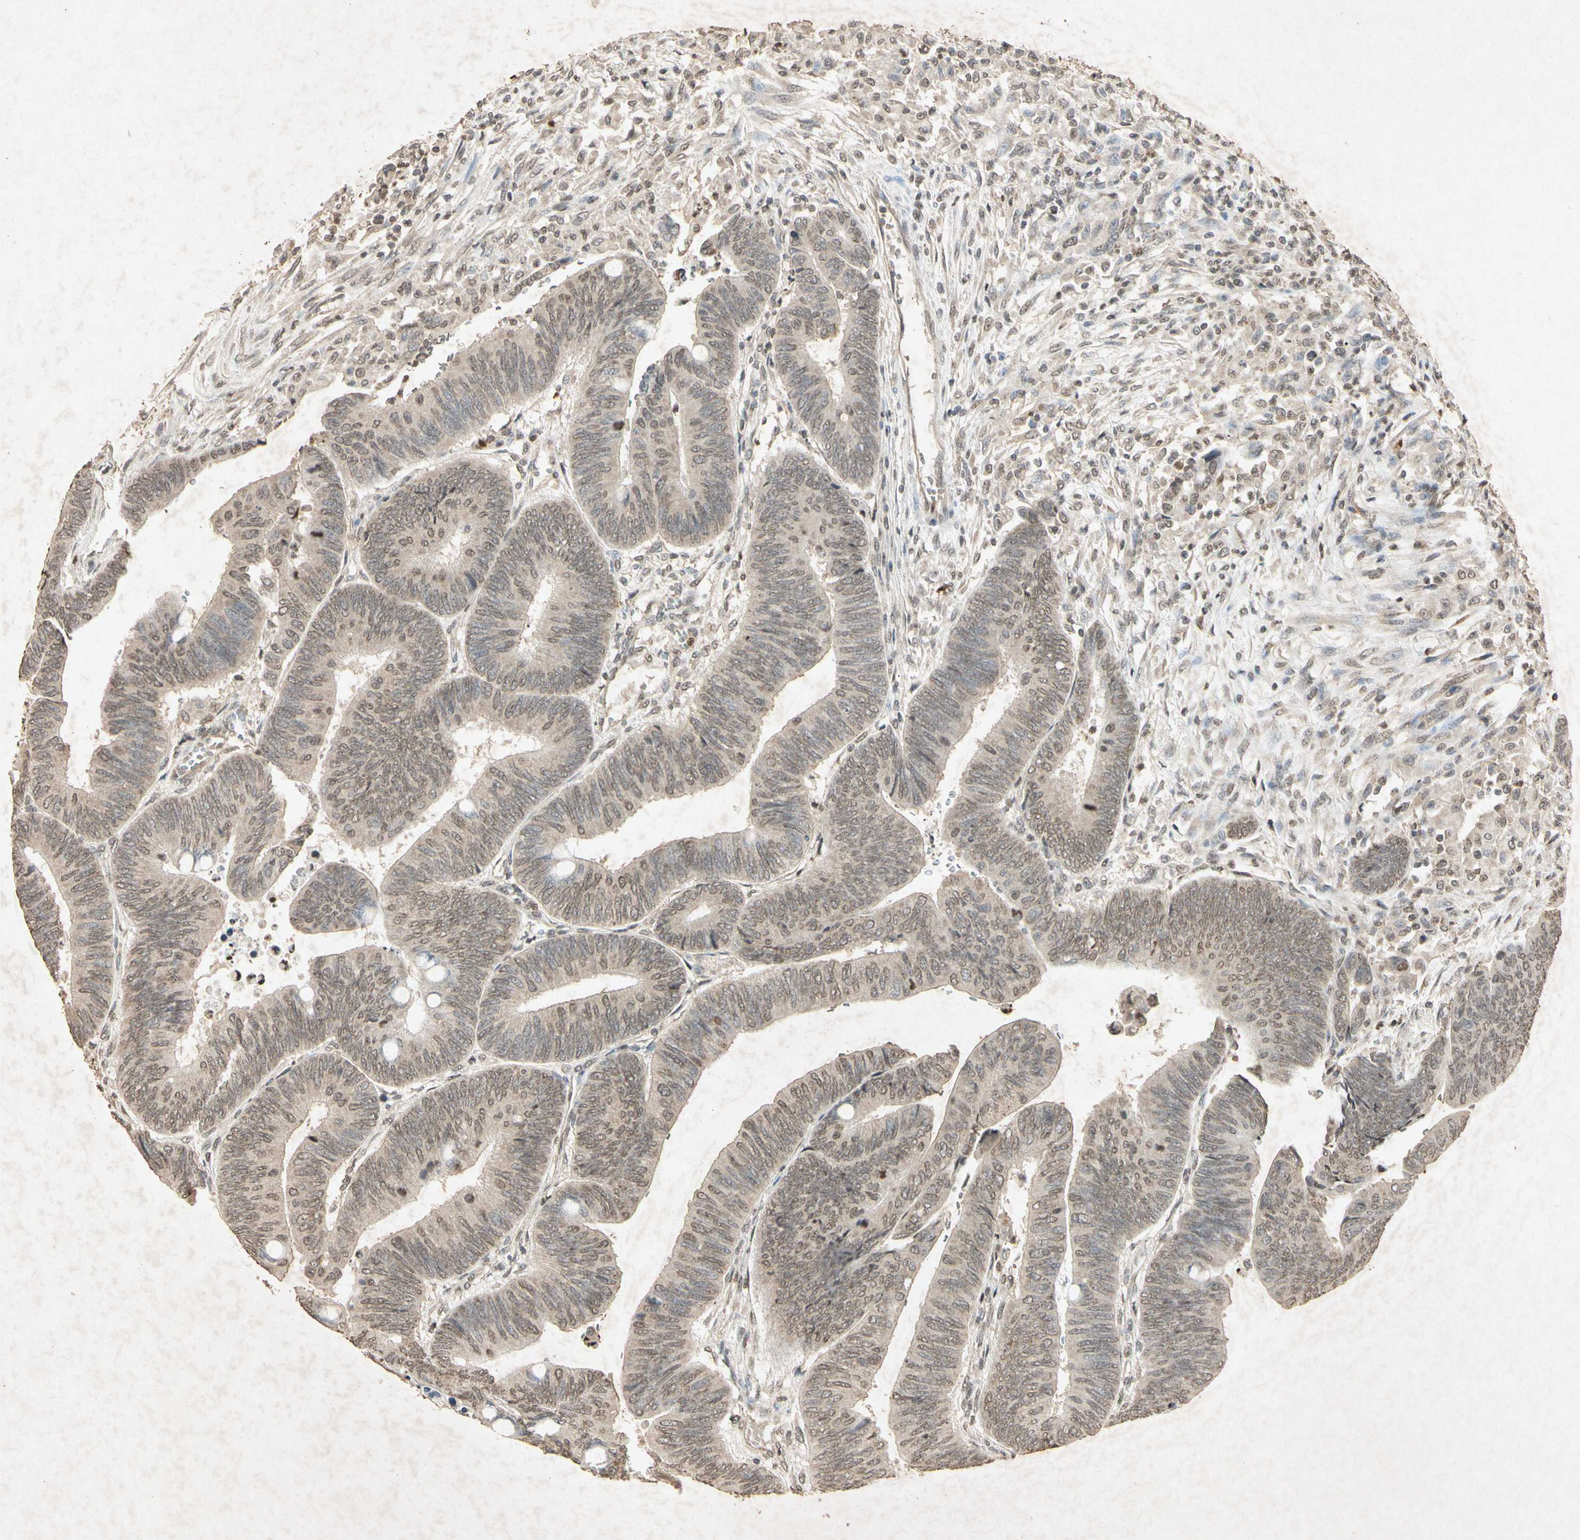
{"staining": {"intensity": "weak", "quantity": ">75%", "location": "cytoplasmic/membranous"}, "tissue": "colorectal cancer", "cell_type": "Tumor cells", "image_type": "cancer", "snomed": [{"axis": "morphology", "description": "Normal tissue, NOS"}, {"axis": "morphology", "description": "Adenocarcinoma, NOS"}, {"axis": "topography", "description": "Rectum"}, {"axis": "topography", "description": "Peripheral nerve tissue"}], "caption": "Colorectal cancer (adenocarcinoma) stained with a protein marker shows weak staining in tumor cells.", "gene": "MSRB1", "patient": {"sex": "male", "age": 92}}